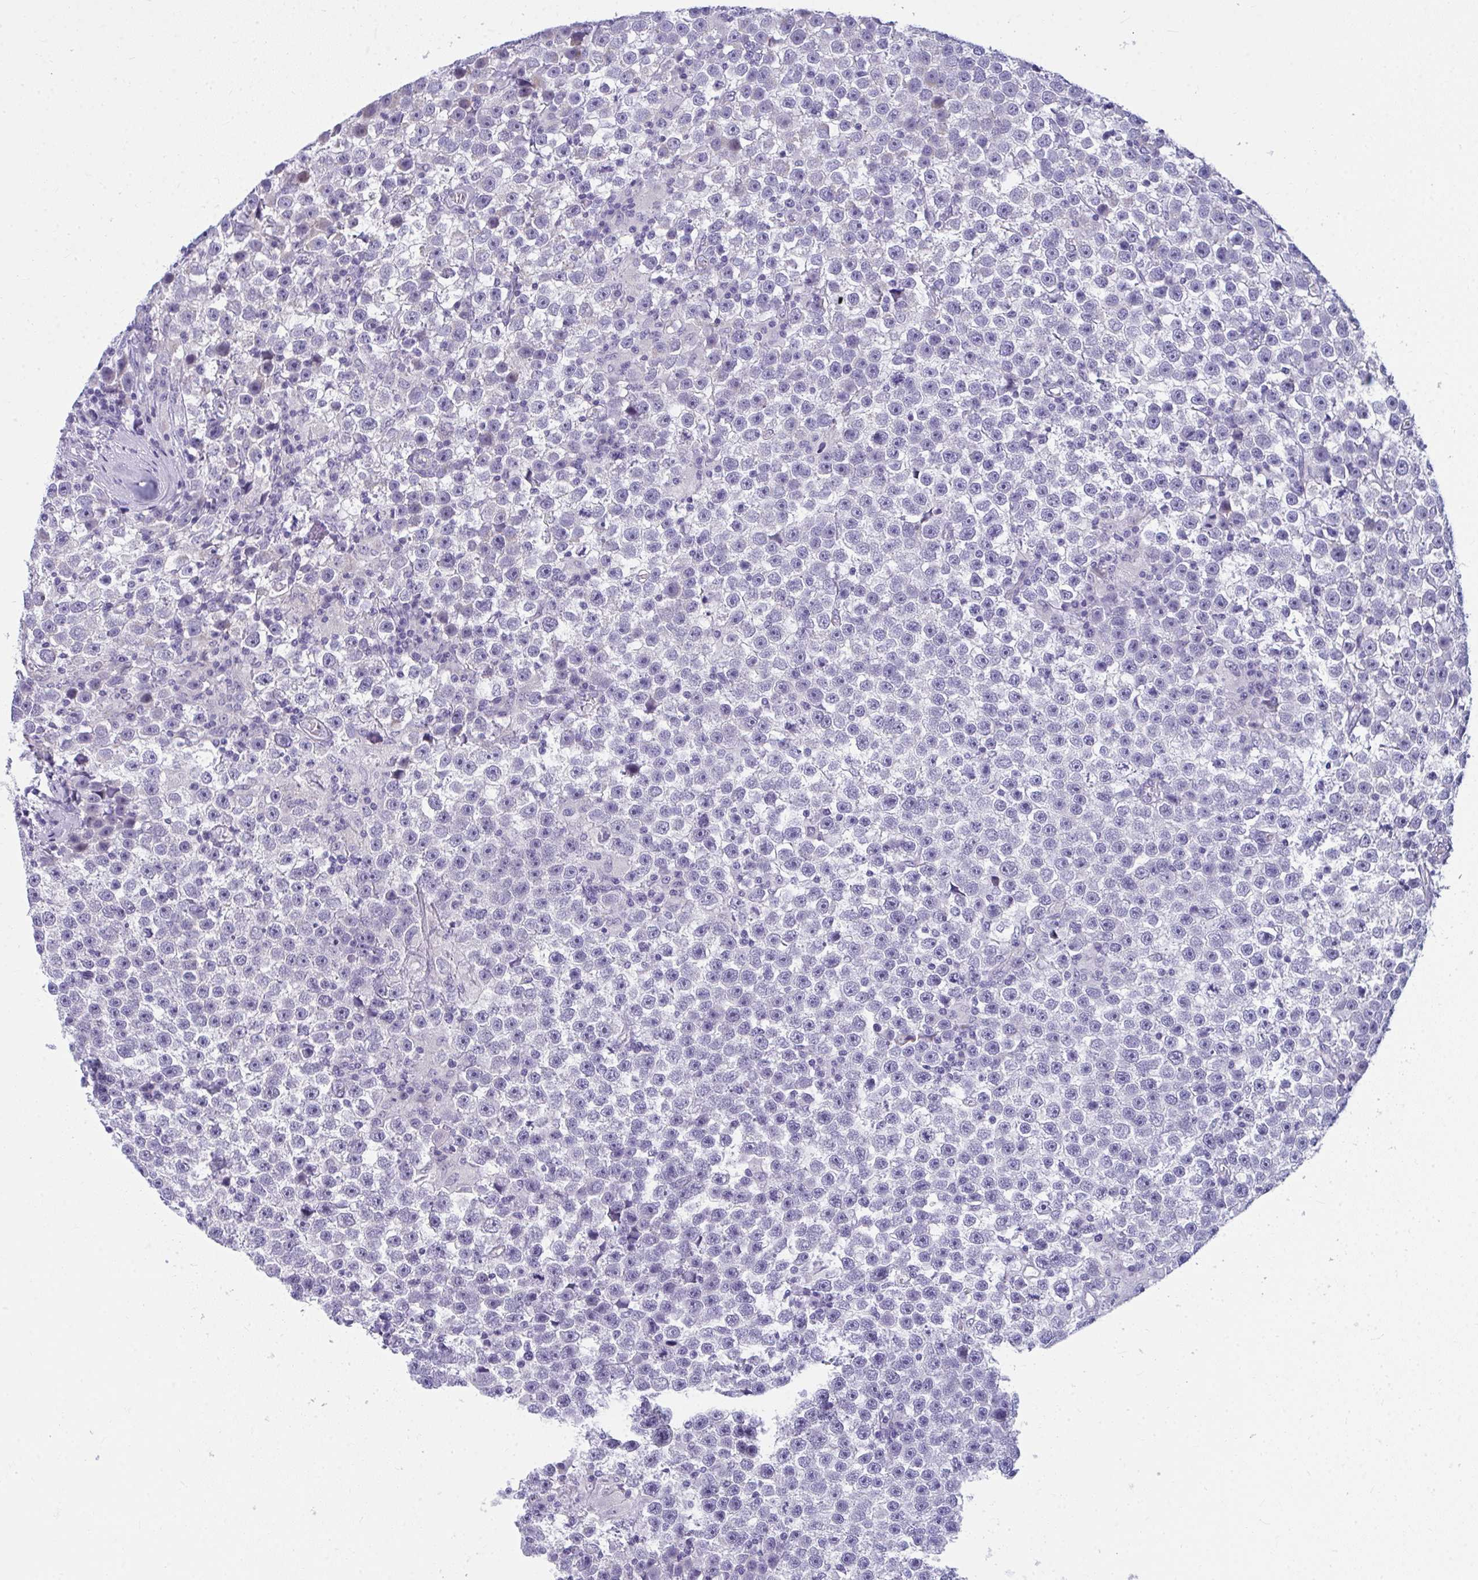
{"staining": {"intensity": "negative", "quantity": "none", "location": "none"}, "tissue": "testis cancer", "cell_type": "Tumor cells", "image_type": "cancer", "snomed": [{"axis": "morphology", "description": "Seminoma, NOS"}, {"axis": "topography", "description": "Testis"}], "caption": "A photomicrograph of human testis cancer is negative for staining in tumor cells. (Brightfield microscopy of DAB IHC at high magnification).", "gene": "TSBP1", "patient": {"sex": "male", "age": 31}}